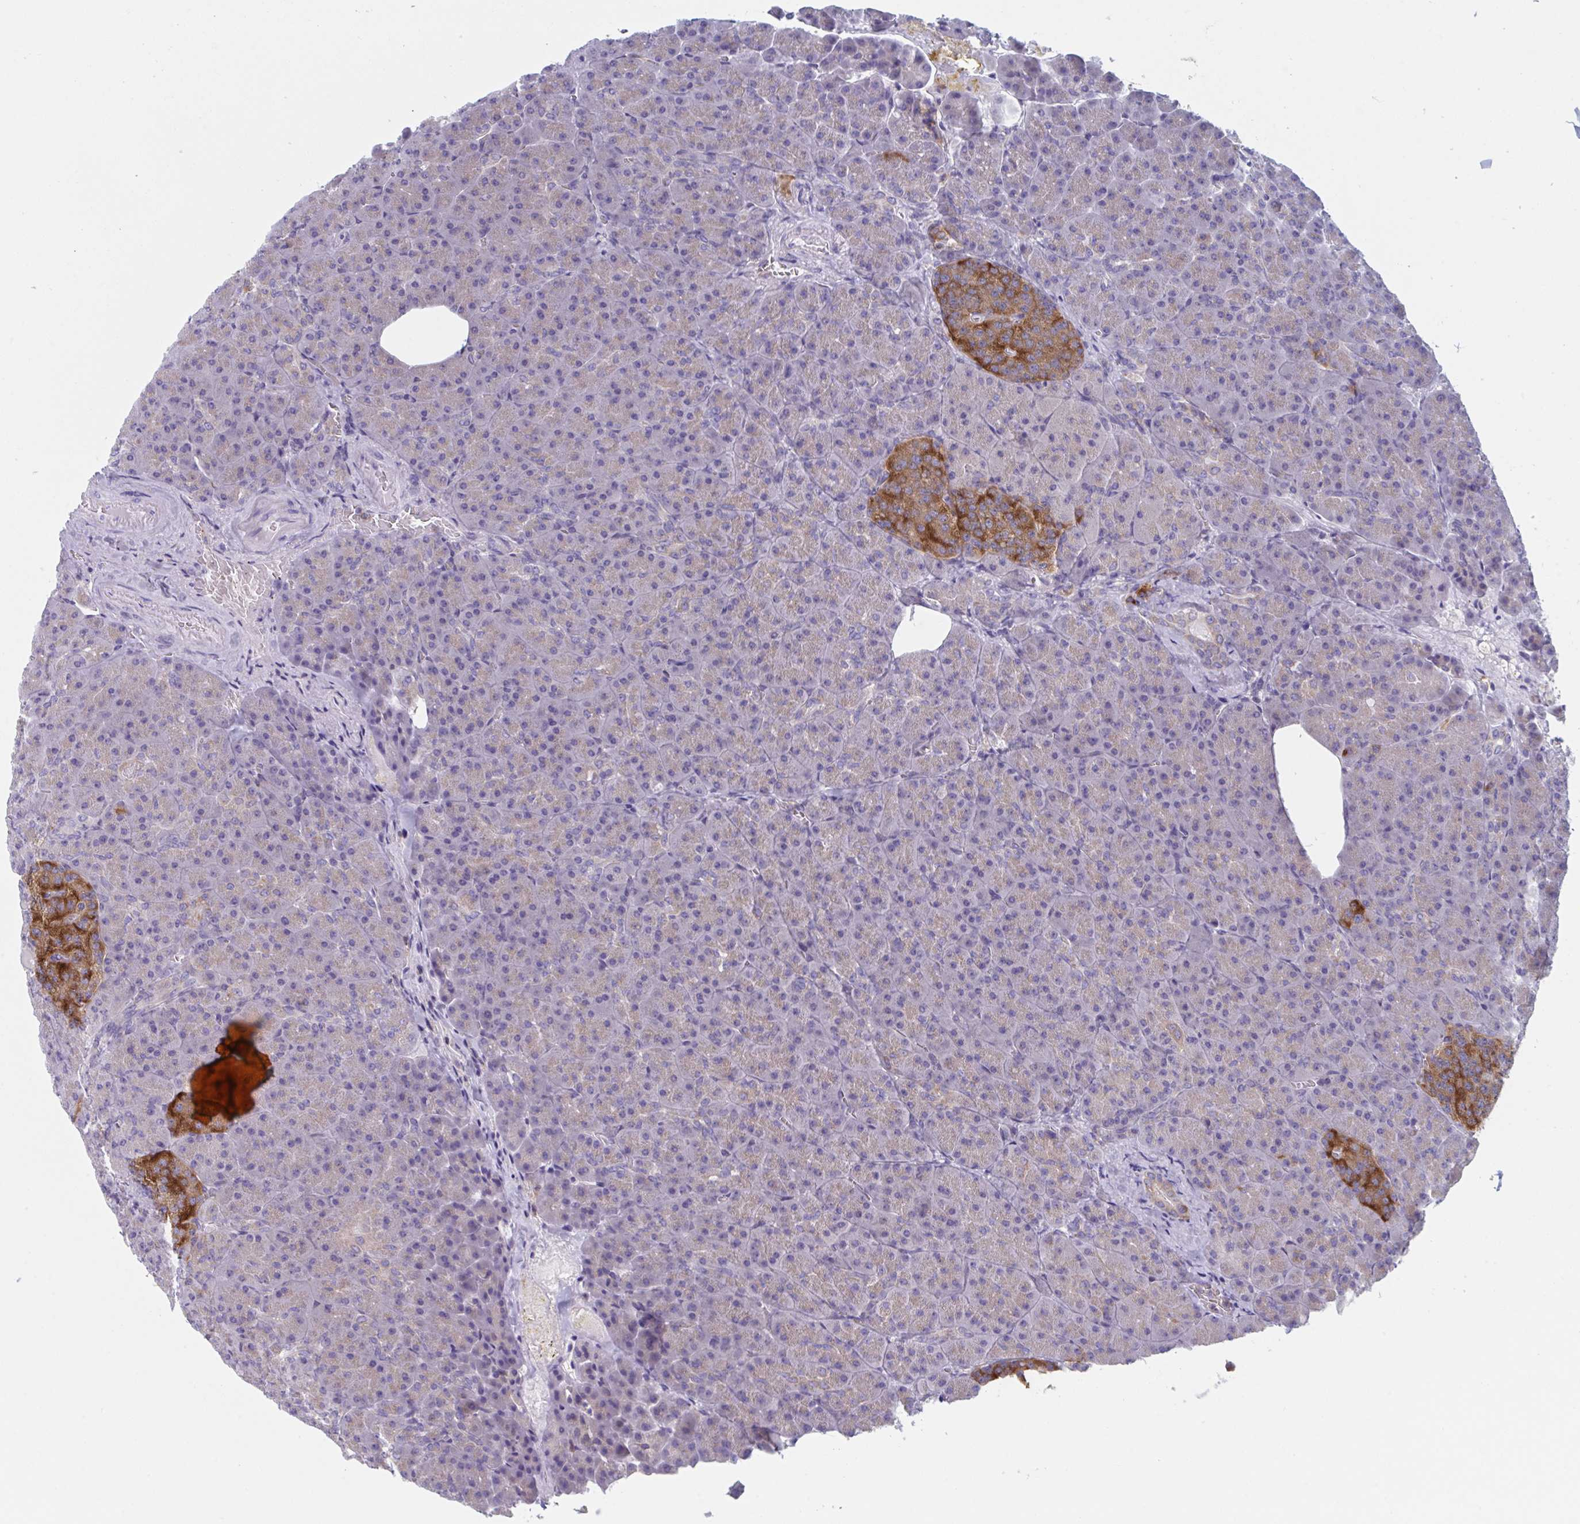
{"staining": {"intensity": "moderate", "quantity": "<25%", "location": "cytoplasmic/membranous"}, "tissue": "pancreas", "cell_type": "Exocrine glandular cells", "image_type": "normal", "snomed": [{"axis": "morphology", "description": "Normal tissue, NOS"}, {"axis": "topography", "description": "Pancreas"}], "caption": "Immunohistochemical staining of normal human pancreas reveals <25% levels of moderate cytoplasmic/membranous protein staining in about <25% of exocrine glandular cells. (brown staining indicates protein expression, while blue staining denotes nuclei).", "gene": "NIPSNAP1", "patient": {"sex": "female", "age": 74}}